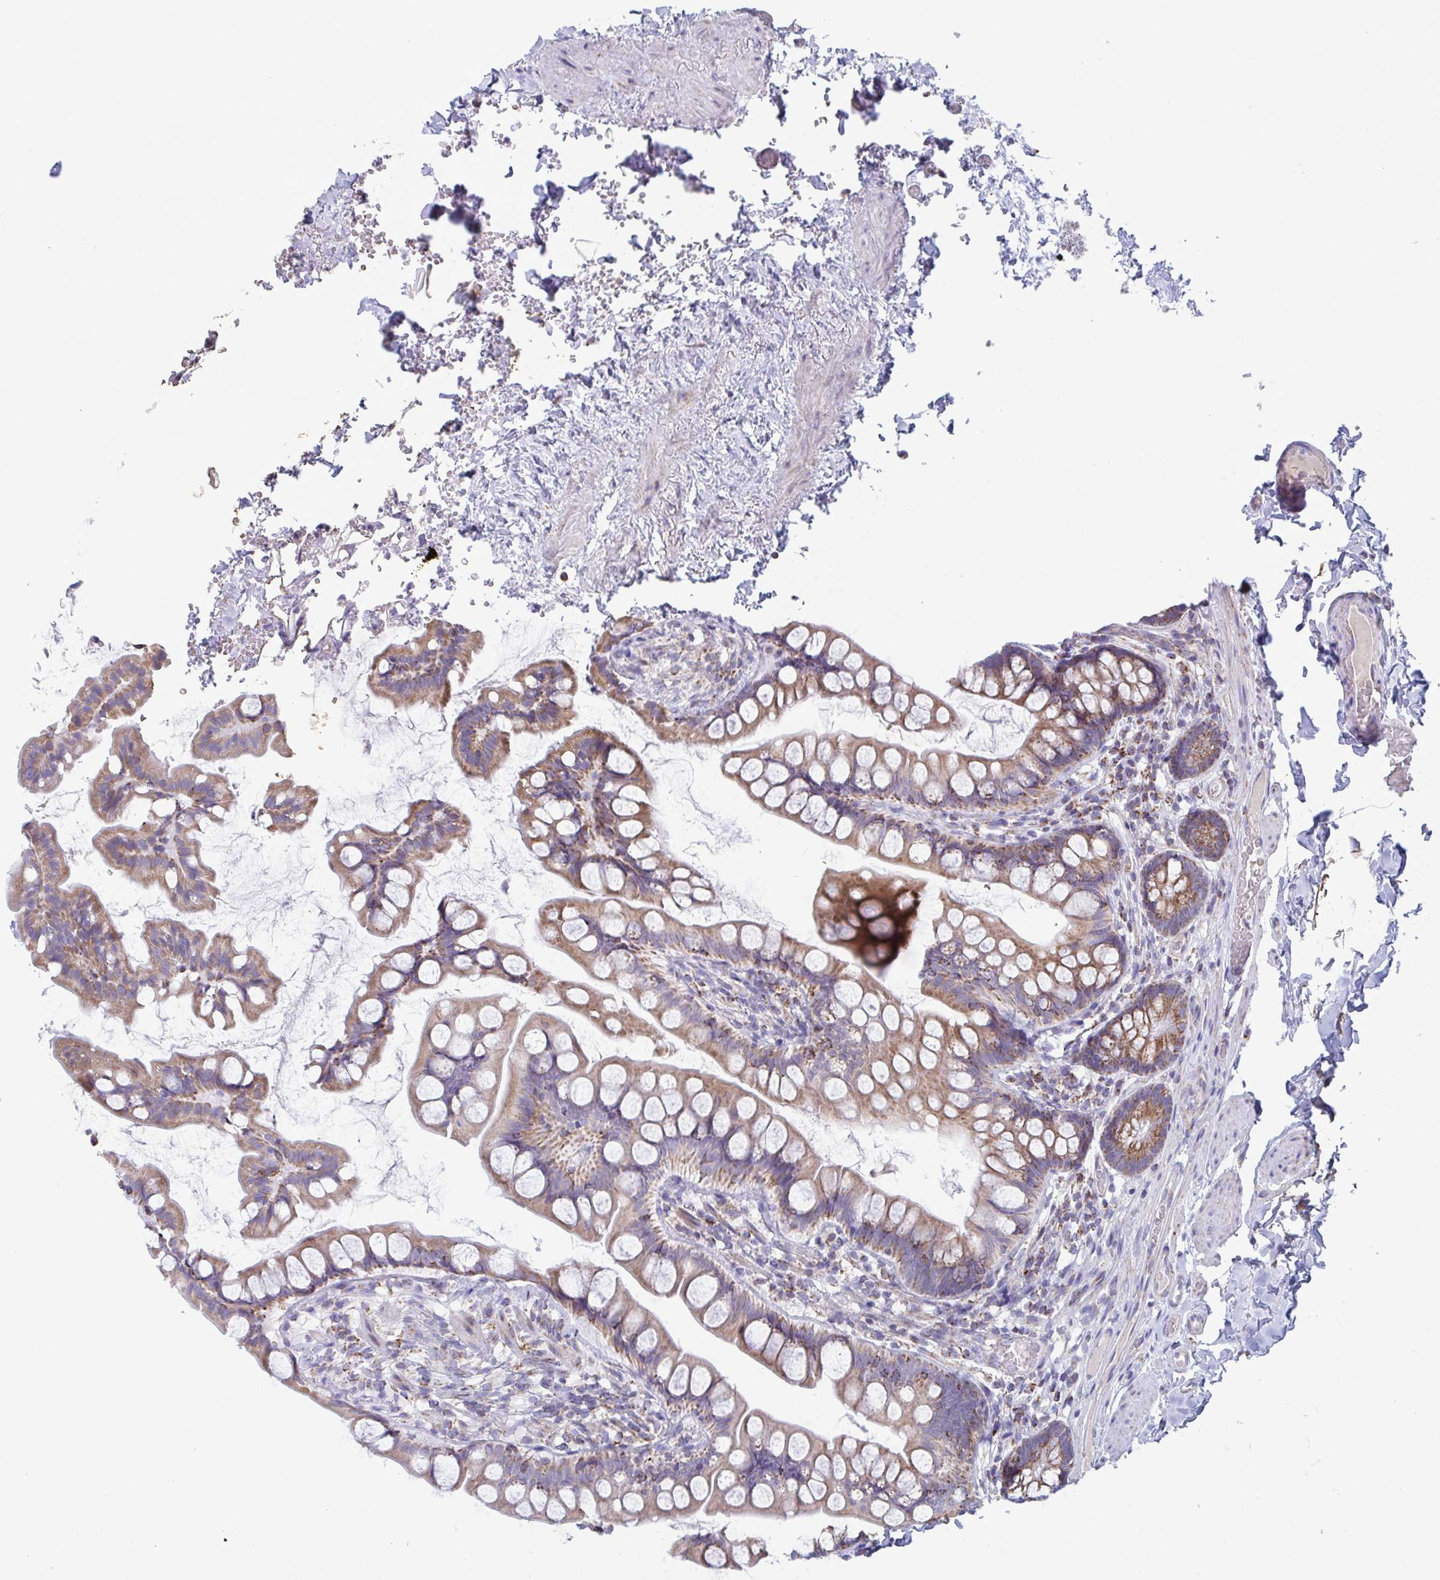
{"staining": {"intensity": "moderate", "quantity": ">75%", "location": "cytoplasmic/membranous"}, "tissue": "small intestine", "cell_type": "Glandular cells", "image_type": "normal", "snomed": [{"axis": "morphology", "description": "Normal tissue, NOS"}, {"axis": "topography", "description": "Small intestine"}], "caption": "A high-resolution histopathology image shows IHC staining of normal small intestine, which shows moderate cytoplasmic/membranous expression in about >75% of glandular cells. (Stains: DAB in brown, nuclei in blue, Microscopy: brightfield microscopy at high magnification).", "gene": "BCAT2", "patient": {"sex": "male", "age": 70}}